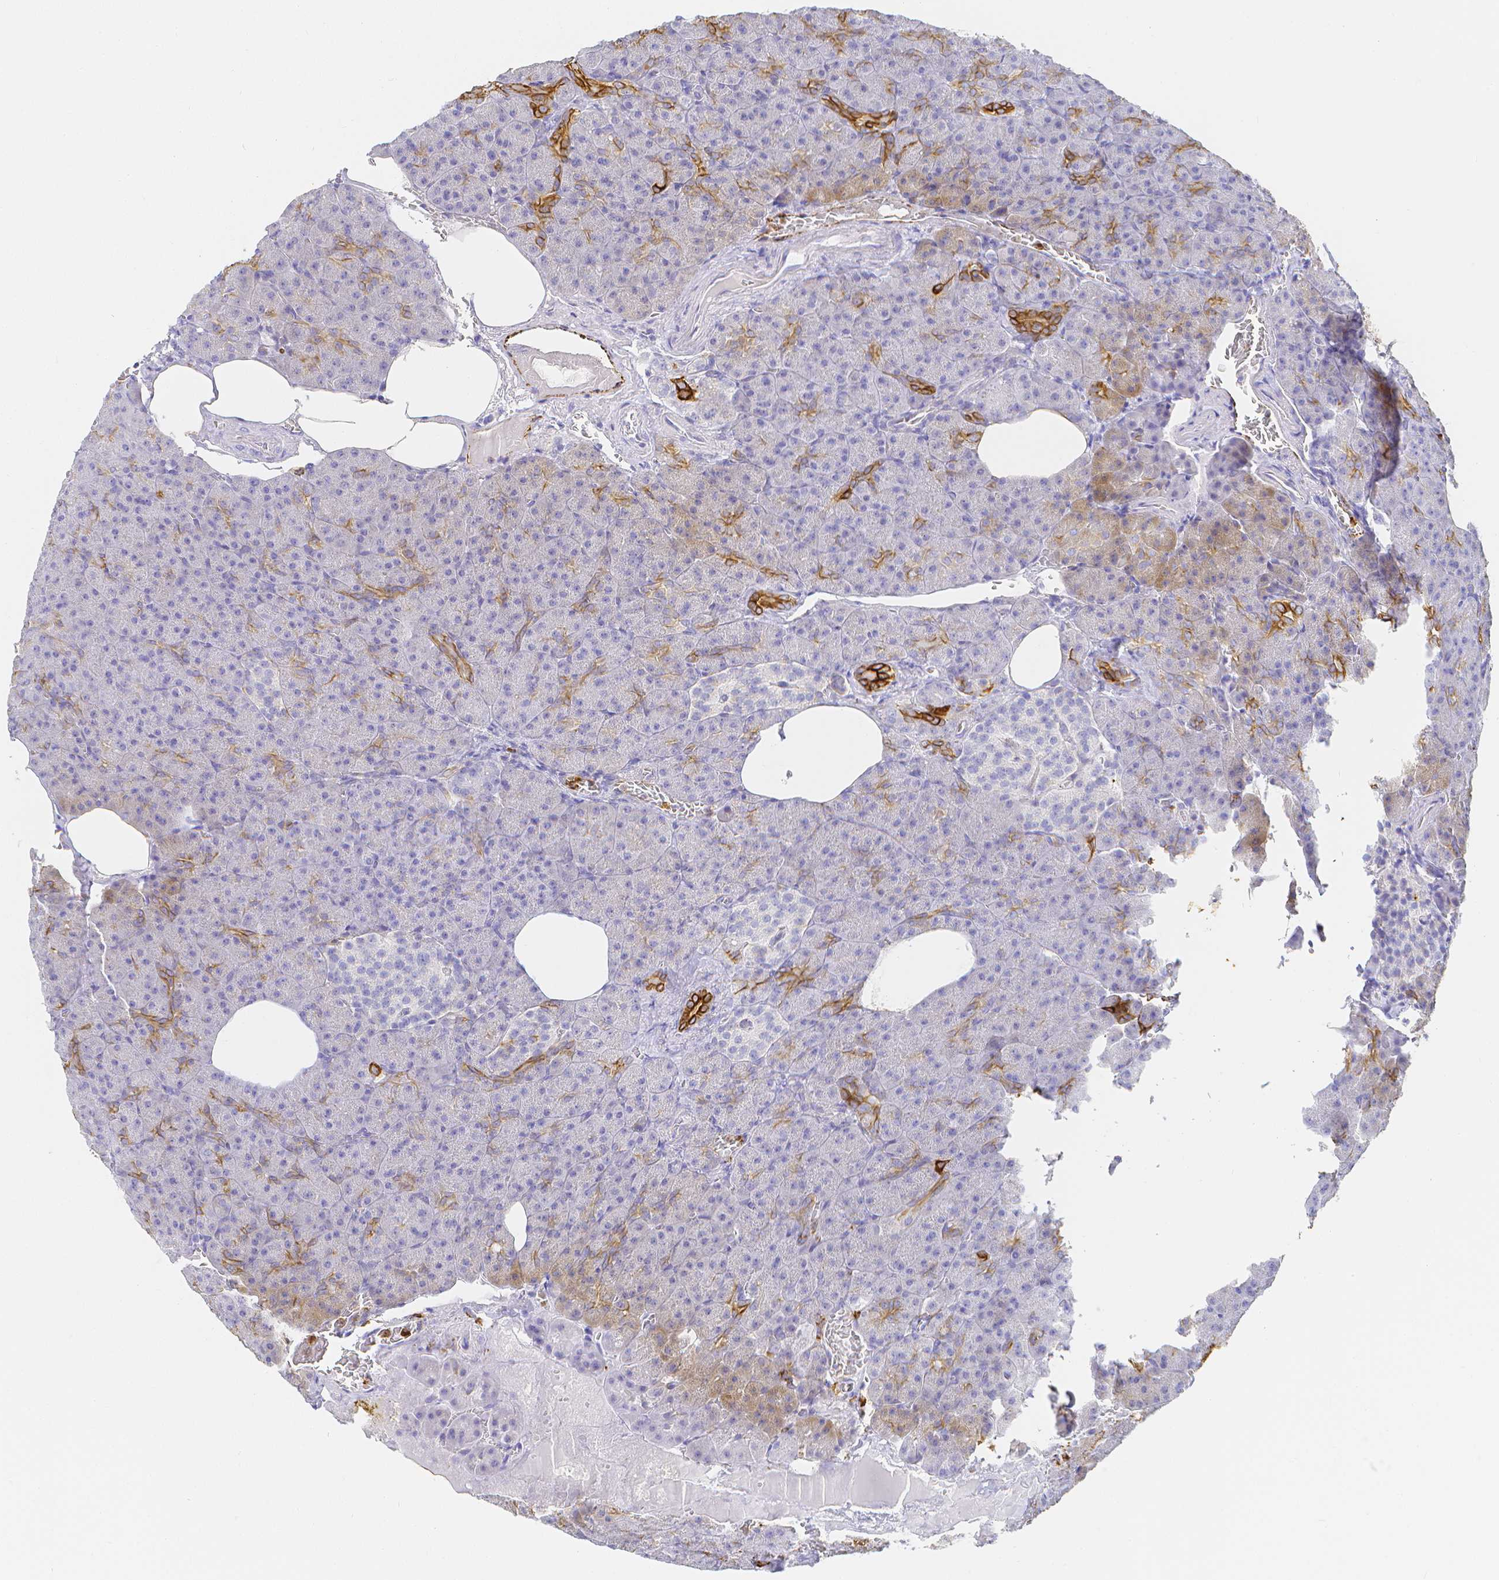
{"staining": {"intensity": "strong", "quantity": "<25%", "location": "cytoplasmic/membranous"}, "tissue": "pancreas", "cell_type": "Exocrine glandular cells", "image_type": "normal", "snomed": [{"axis": "morphology", "description": "Normal tissue, NOS"}, {"axis": "topography", "description": "Pancreas"}], "caption": "Protein analysis of normal pancreas displays strong cytoplasmic/membranous positivity in approximately <25% of exocrine glandular cells.", "gene": "SMURF1", "patient": {"sex": "female", "age": 74}}